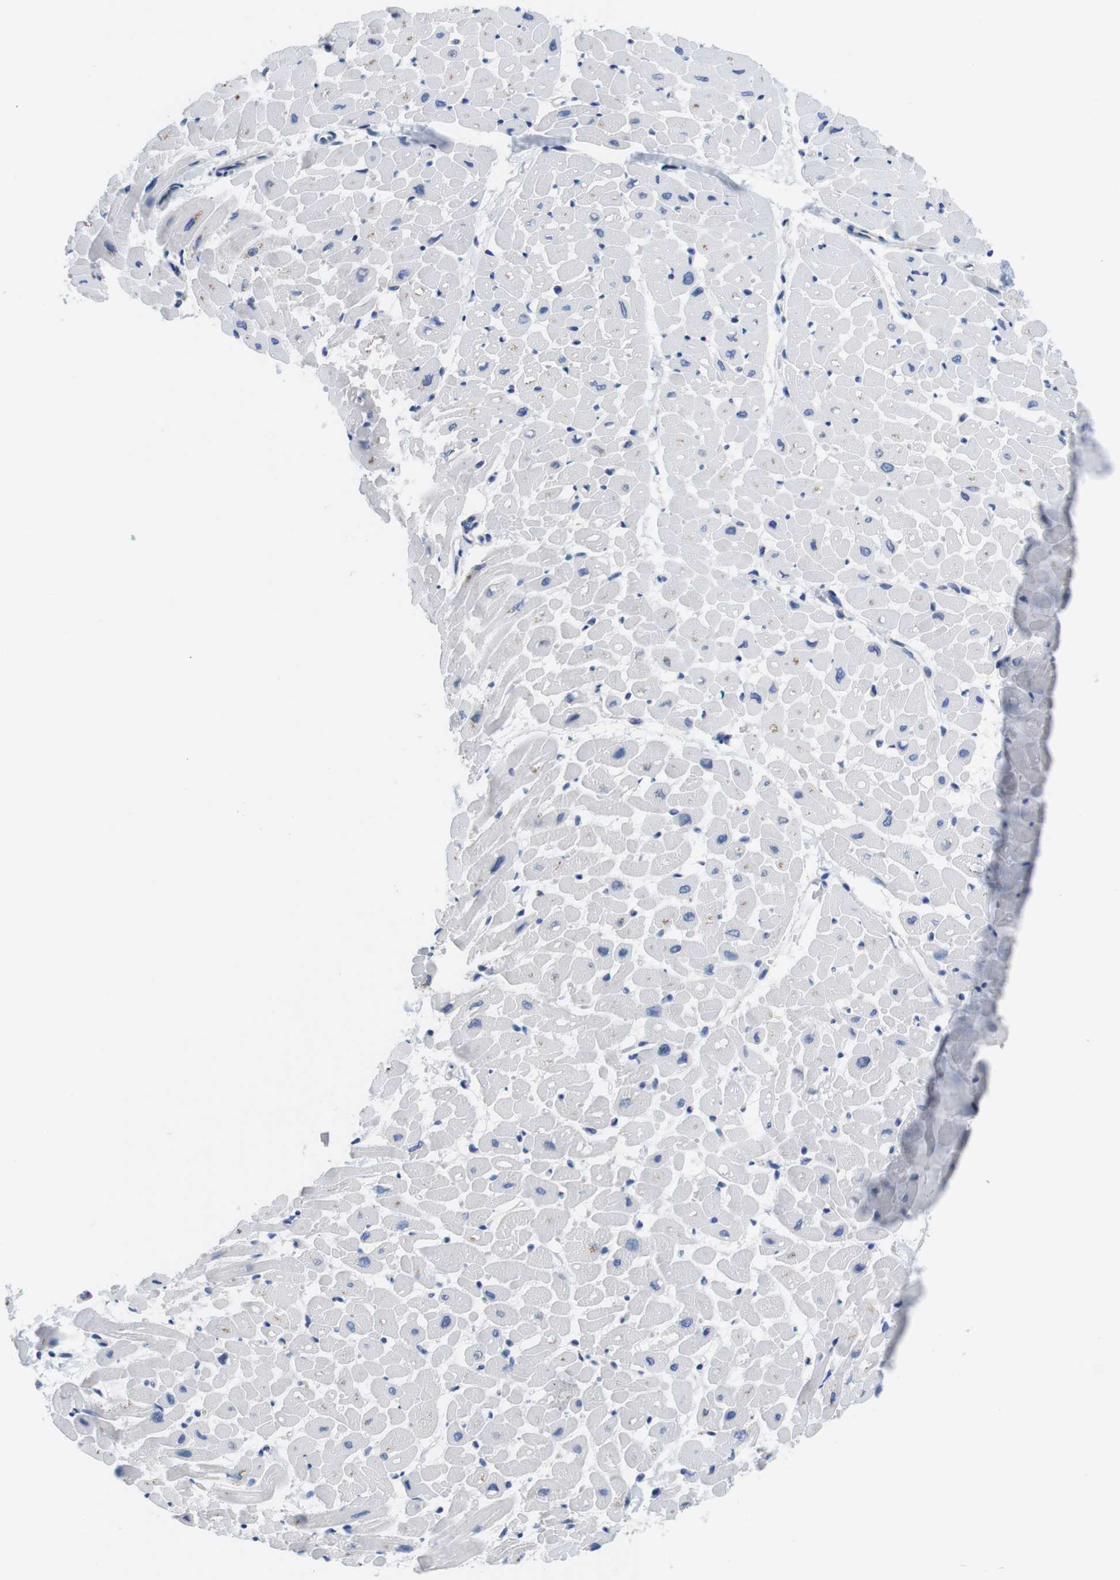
{"staining": {"intensity": "moderate", "quantity": "25%-75%", "location": "cytoplasmic/membranous"}, "tissue": "heart muscle", "cell_type": "Cardiomyocytes", "image_type": "normal", "snomed": [{"axis": "morphology", "description": "Normal tissue, NOS"}, {"axis": "topography", "description": "Heart"}], "caption": "Immunohistochemistry of normal human heart muscle displays medium levels of moderate cytoplasmic/membranous positivity in about 25%-75% of cardiomyocytes.", "gene": "SCRIB", "patient": {"sex": "male", "age": 45}}